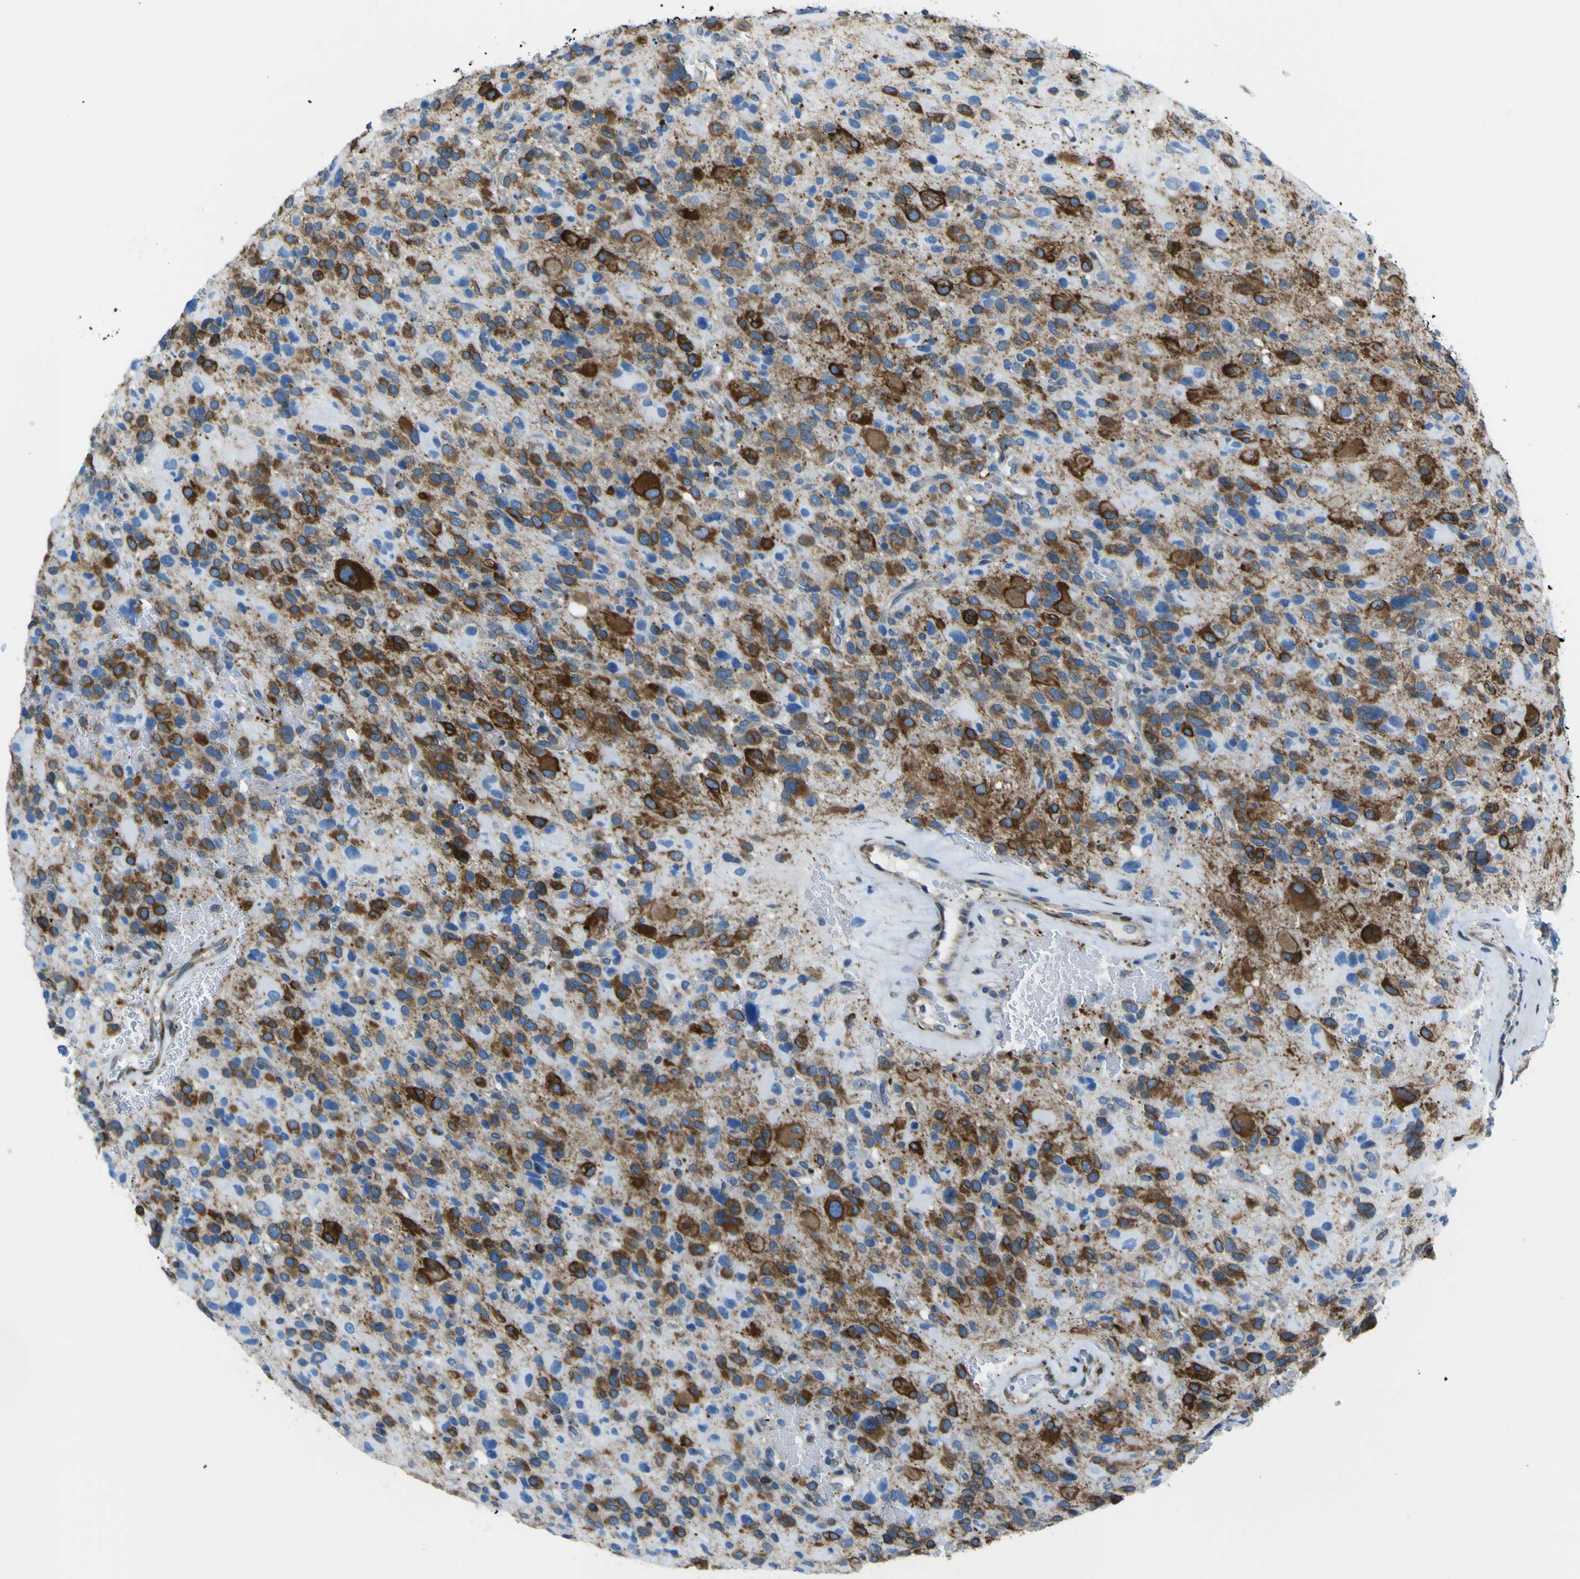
{"staining": {"intensity": "strong", "quantity": "25%-75%", "location": "cytoplasmic/membranous"}, "tissue": "glioma", "cell_type": "Tumor cells", "image_type": "cancer", "snomed": [{"axis": "morphology", "description": "Glioma, malignant, High grade"}, {"axis": "topography", "description": "Brain"}], "caption": "Tumor cells demonstrate strong cytoplasmic/membranous staining in about 25%-75% of cells in glioma.", "gene": "STIM1", "patient": {"sex": "male", "age": 48}}